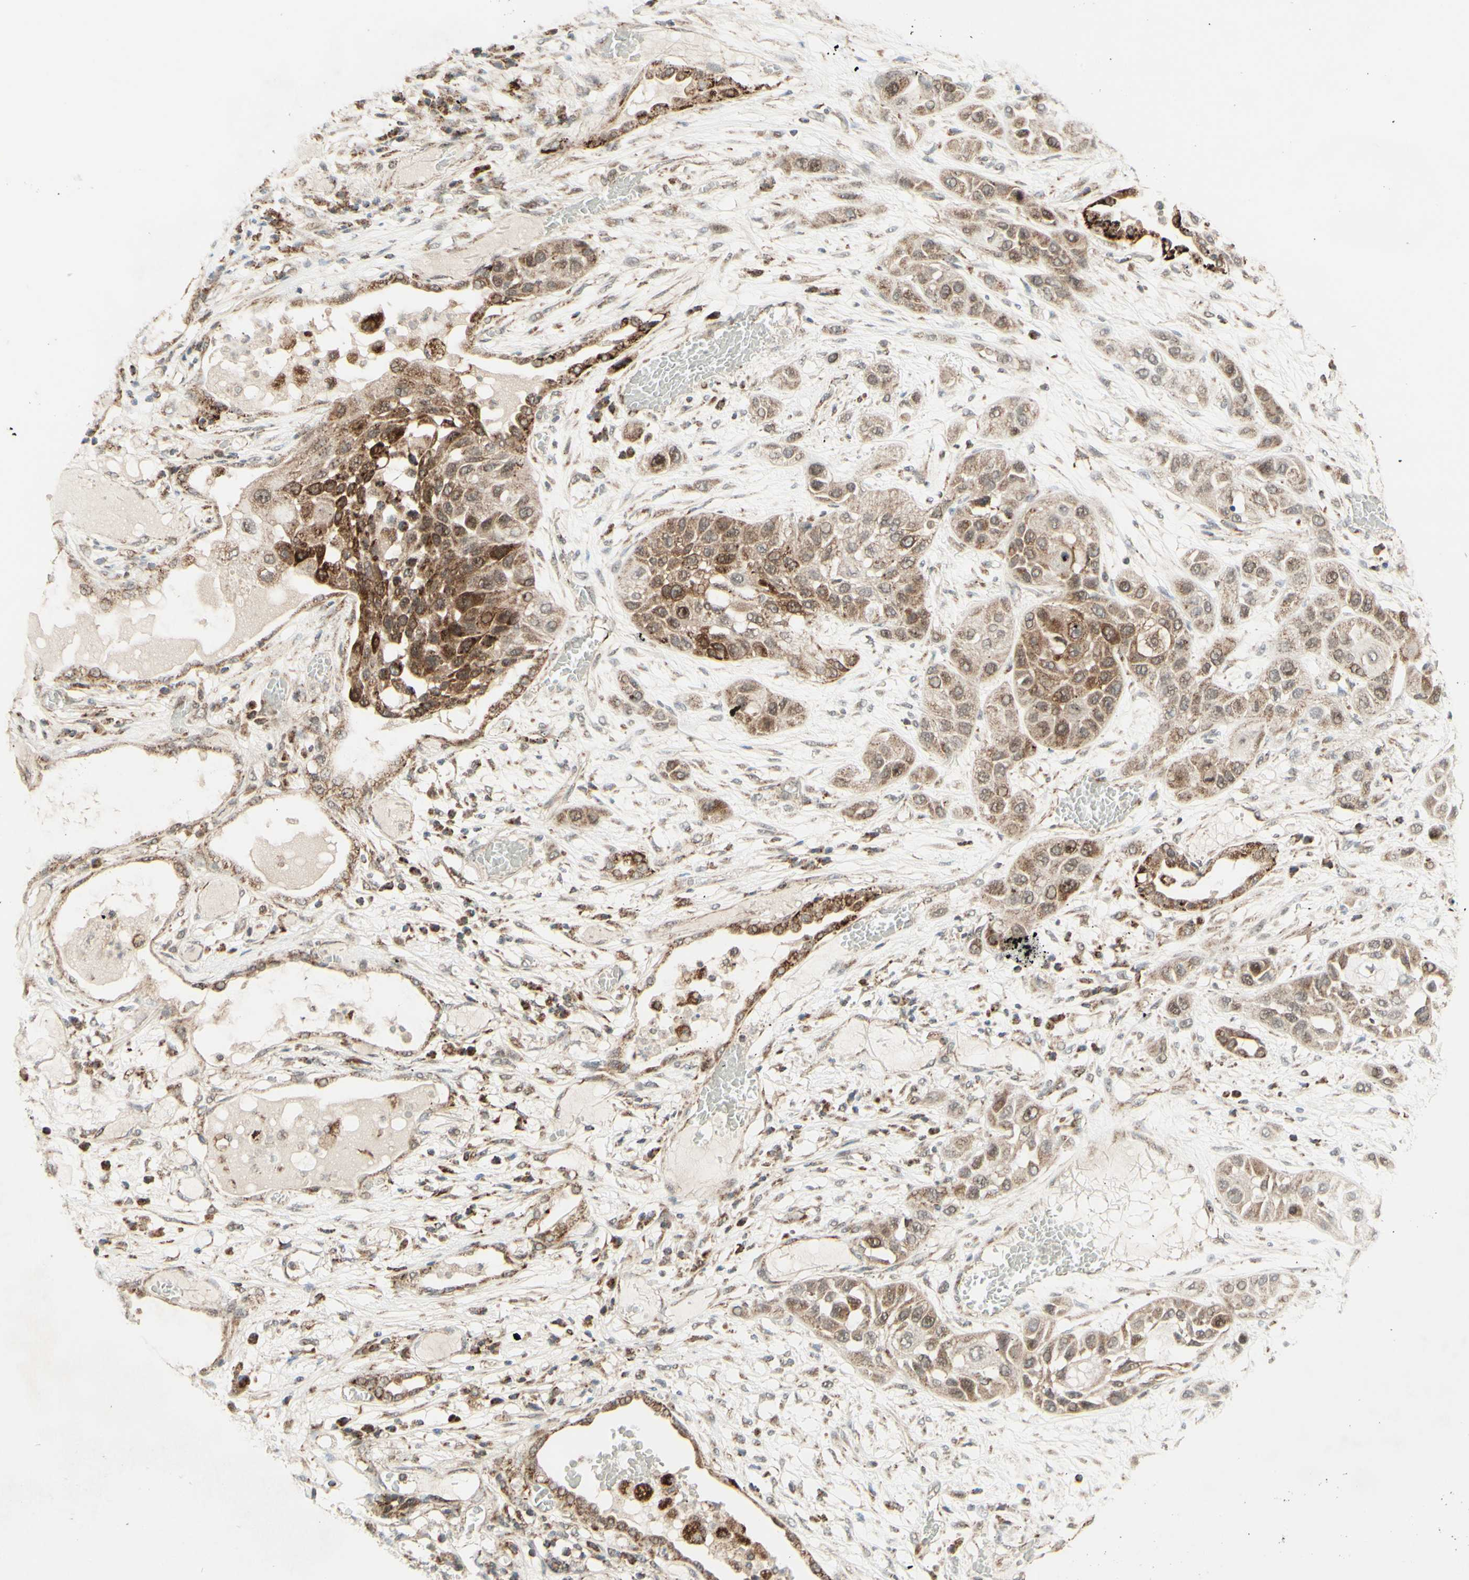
{"staining": {"intensity": "moderate", "quantity": ">75%", "location": "cytoplasmic/membranous"}, "tissue": "lung cancer", "cell_type": "Tumor cells", "image_type": "cancer", "snomed": [{"axis": "morphology", "description": "Squamous cell carcinoma, NOS"}, {"axis": "topography", "description": "Lung"}], "caption": "Human squamous cell carcinoma (lung) stained for a protein (brown) displays moderate cytoplasmic/membranous positive staining in about >75% of tumor cells.", "gene": "DHRS3", "patient": {"sex": "male", "age": 71}}